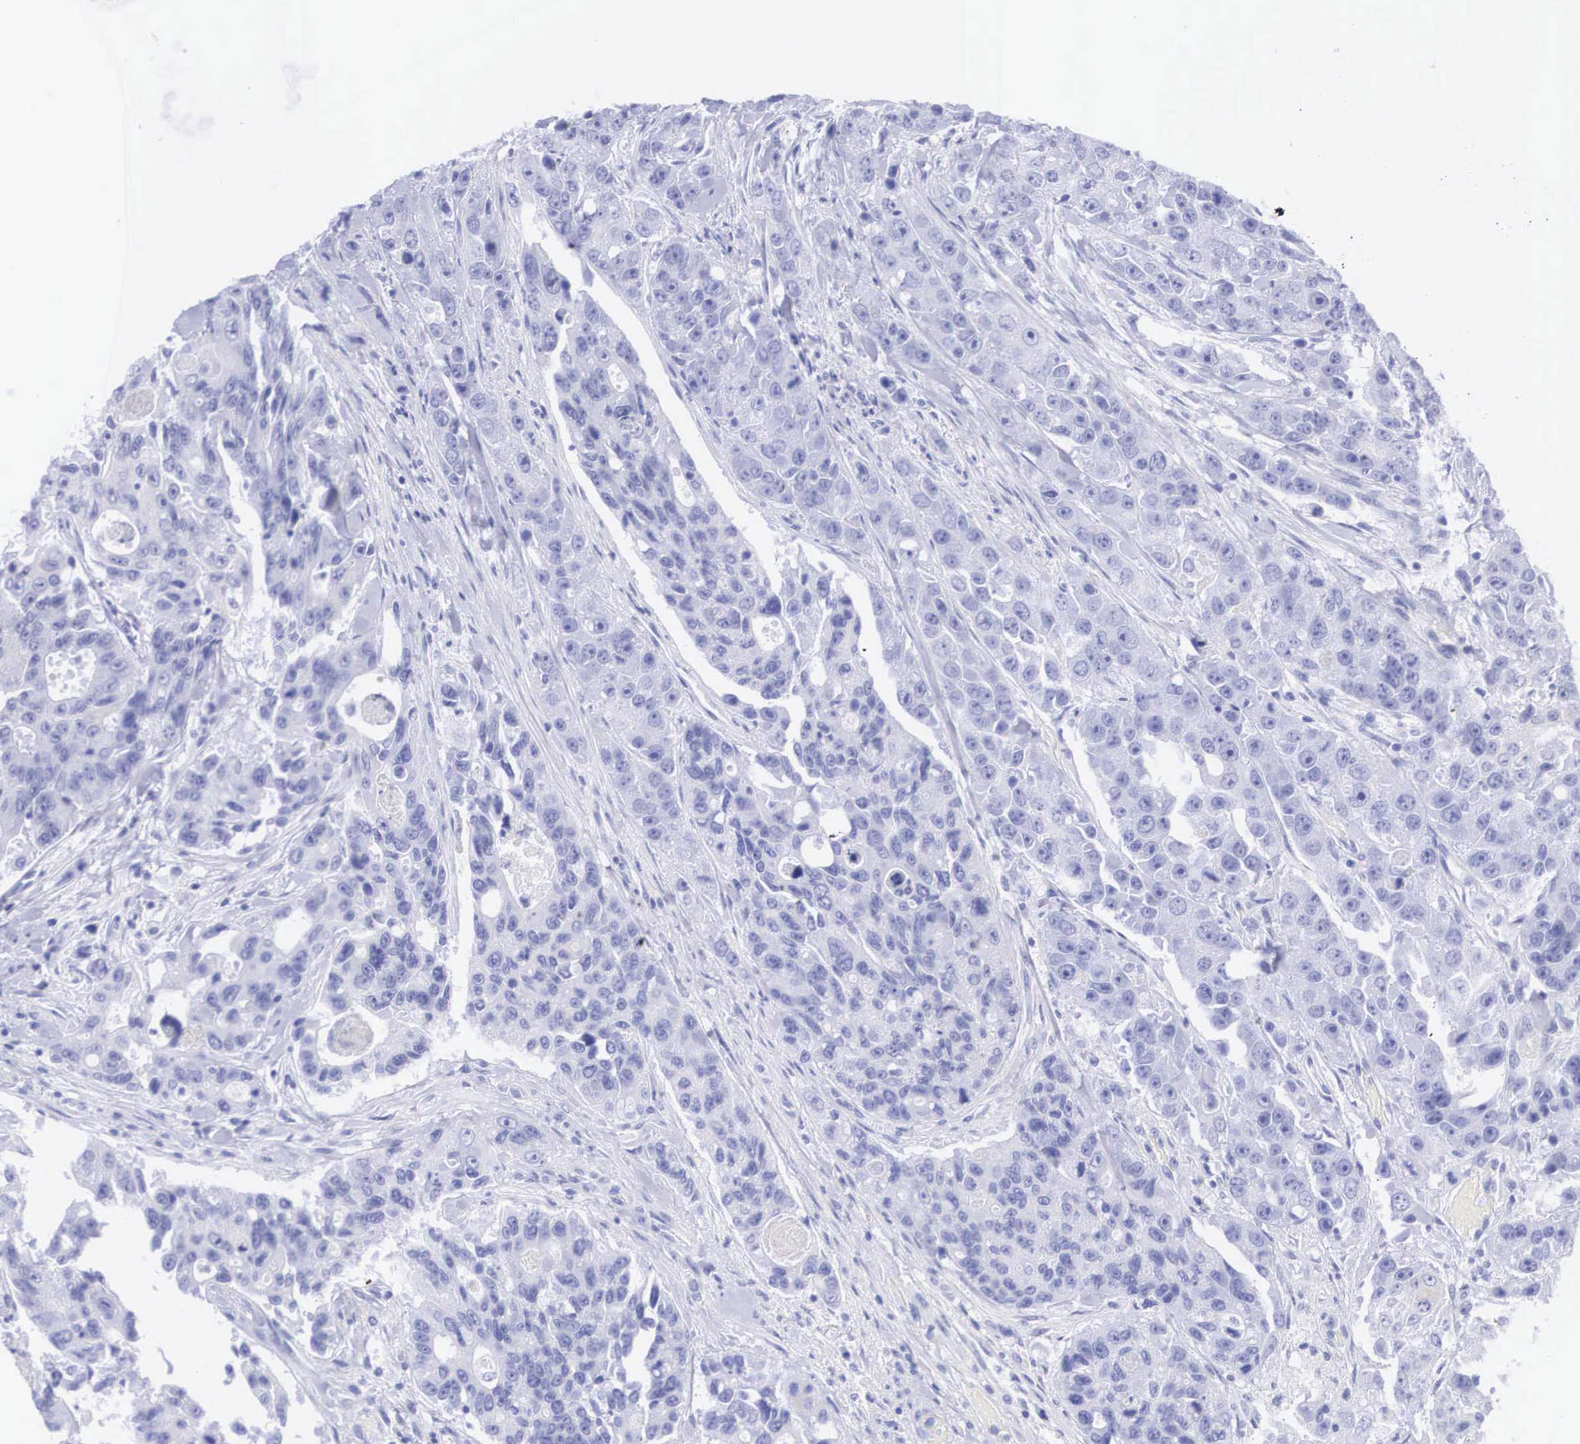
{"staining": {"intensity": "weak", "quantity": "<25%", "location": "cytoplasmic/membranous,nuclear"}, "tissue": "colorectal cancer", "cell_type": "Tumor cells", "image_type": "cancer", "snomed": [{"axis": "morphology", "description": "Adenocarcinoma, NOS"}, {"axis": "topography", "description": "Colon"}], "caption": "Micrograph shows no significant protein positivity in tumor cells of adenocarcinoma (colorectal). (Immunohistochemistry (ihc), brightfield microscopy, high magnification).", "gene": "NINL", "patient": {"sex": "female", "age": 86}}